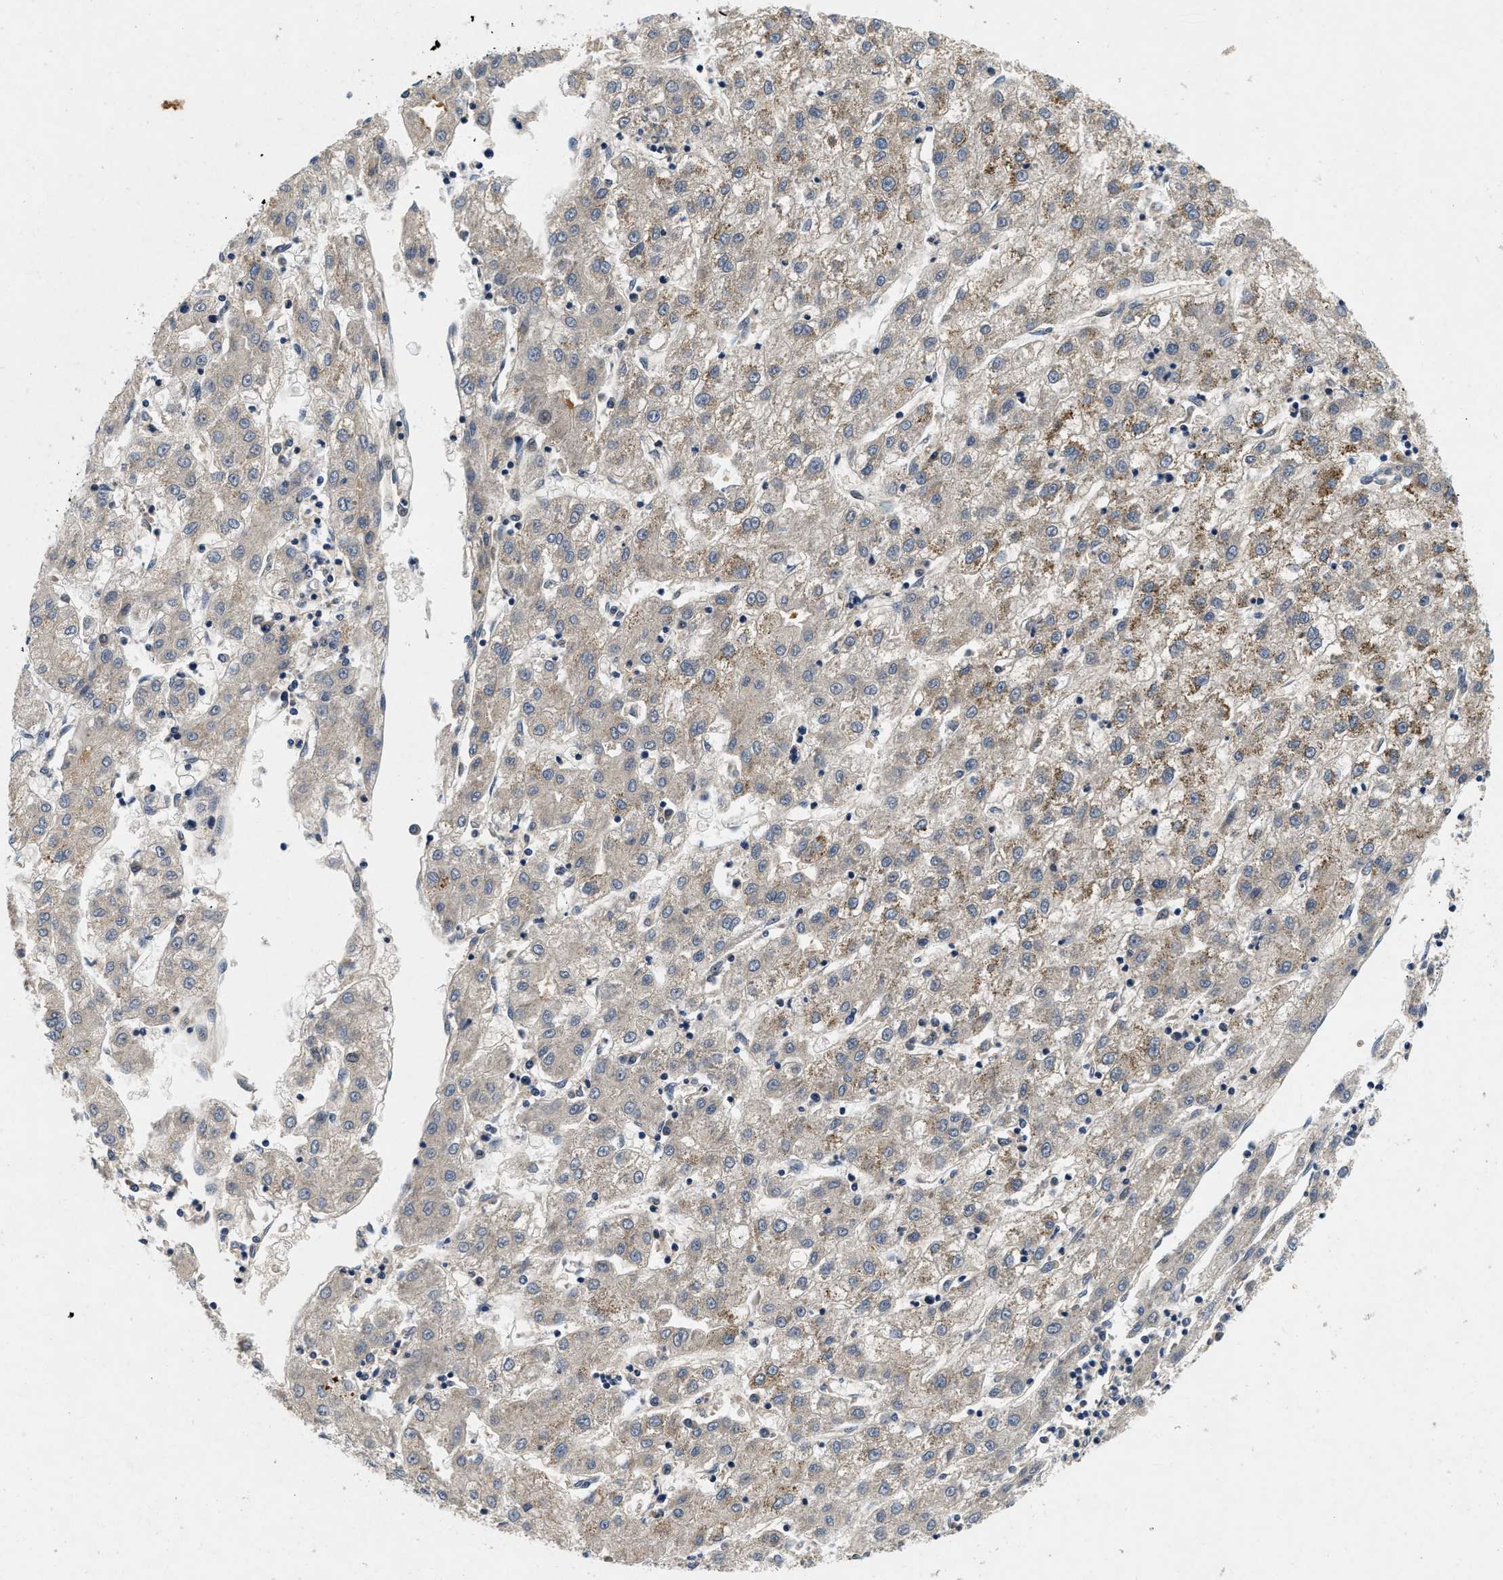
{"staining": {"intensity": "moderate", "quantity": "25%-75%", "location": "cytoplasmic/membranous"}, "tissue": "liver cancer", "cell_type": "Tumor cells", "image_type": "cancer", "snomed": [{"axis": "morphology", "description": "Carcinoma, Hepatocellular, NOS"}, {"axis": "topography", "description": "Liver"}], "caption": "This is an image of immunohistochemistry (IHC) staining of liver cancer (hepatocellular carcinoma), which shows moderate expression in the cytoplasmic/membranous of tumor cells.", "gene": "PDP1", "patient": {"sex": "male", "age": 72}}